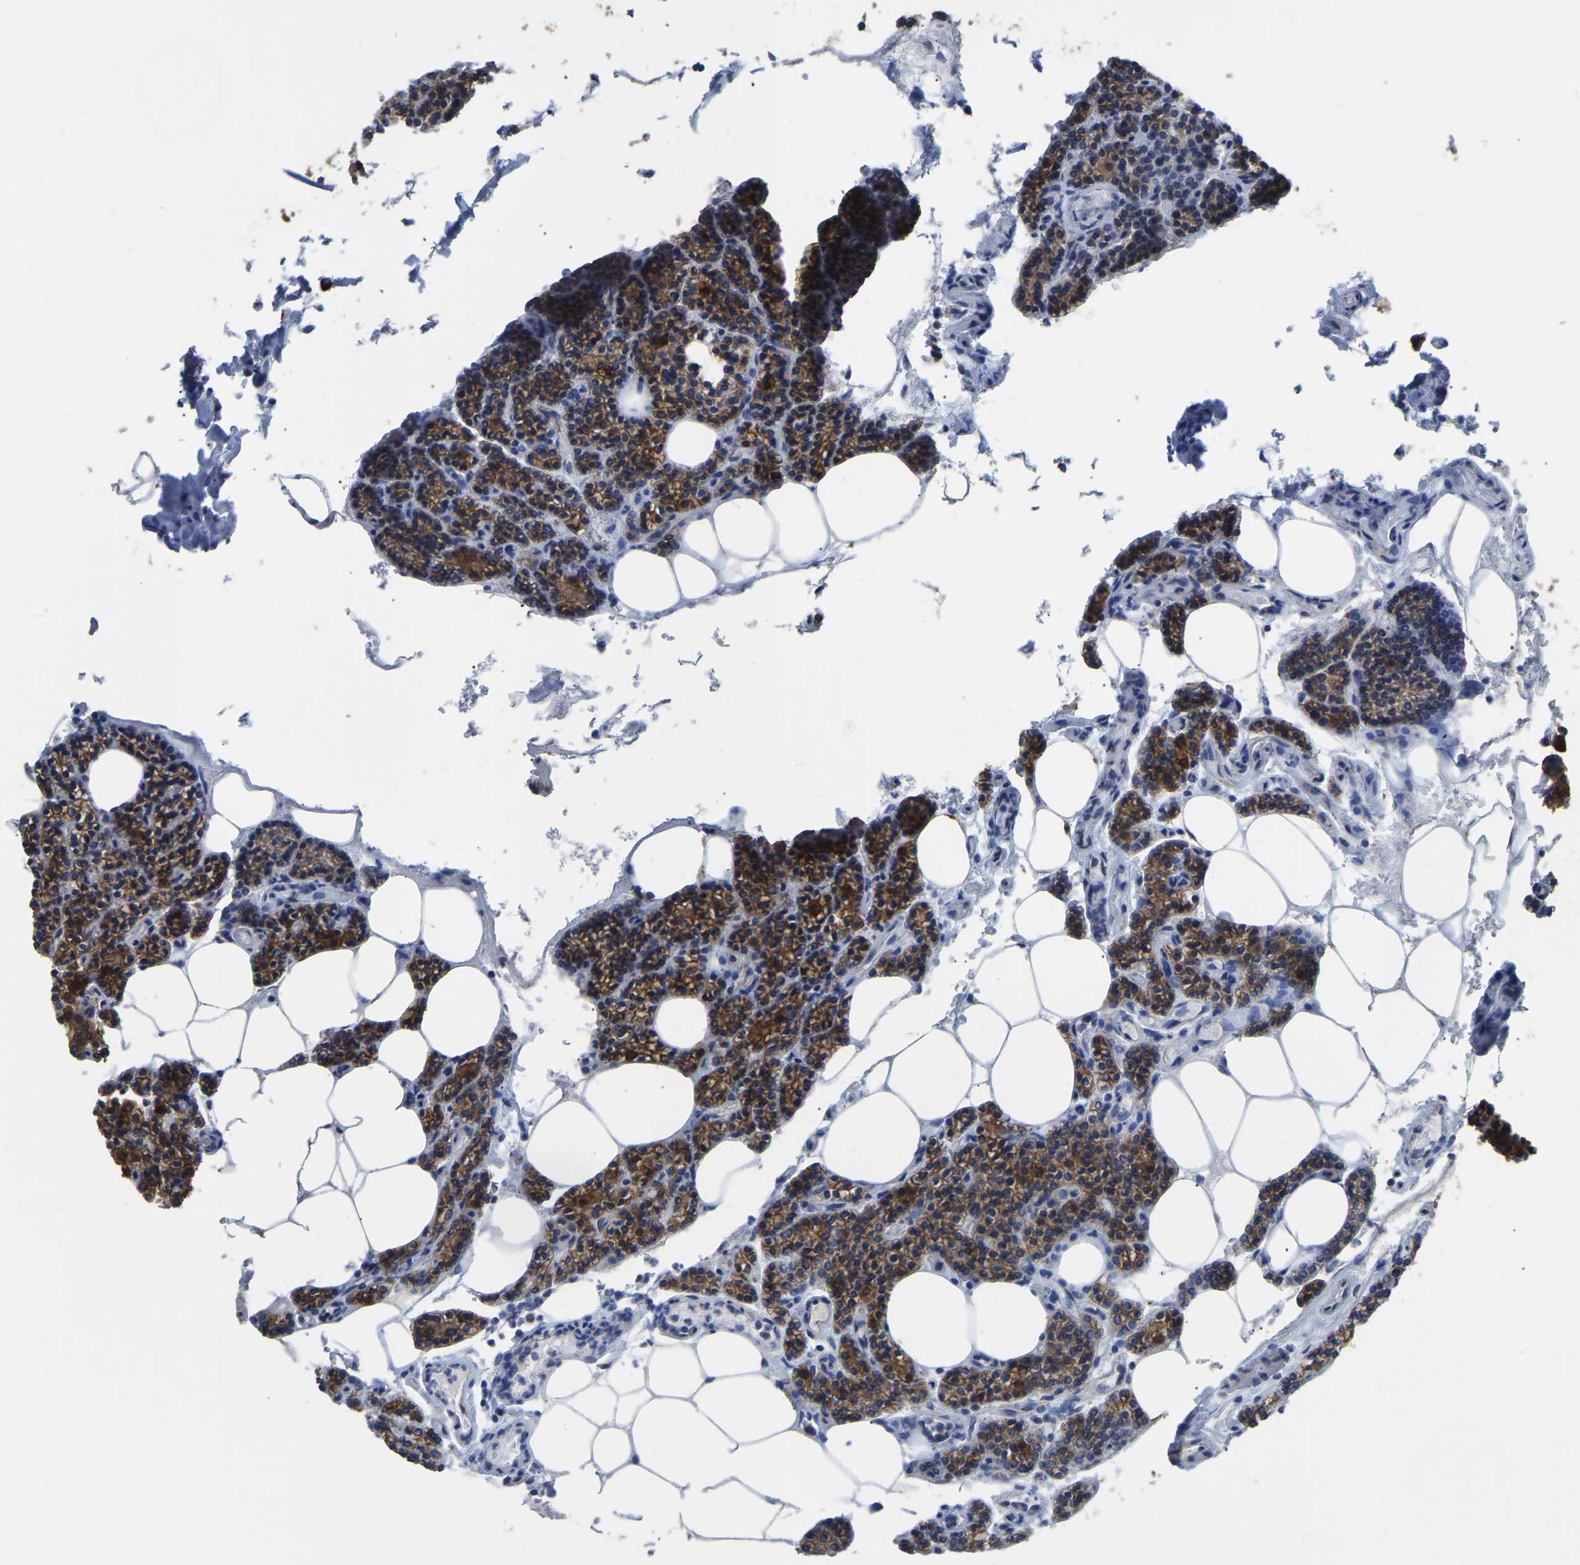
{"staining": {"intensity": "strong", "quantity": ">75%", "location": "cytoplasmic/membranous"}, "tissue": "parathyroid gland", "cell_type": "Glandular cells", "image_type": "normal", "snomed": [{"axis": "morphology", "description": "Normal tissue, NOS"}, {"axis": "morphology", "description": "Adenoma, NOS"}, {"axis": "topography", "description": "Parathyroid gland"}], "caption": "Immunohistochemistry (IHC) staining of normal parathyroid gland, which displays high levels of strong cytoplasmic/membranous expression in about >75% of glandular cells indicating strong cytoplasmic/membranous protein staining. The staining was performed using DAB (brown) for protein detection and nuclei were counterstained in hematoxylin (blue).", "gene": "ETFA", "patient": {"sex": "female", "age": 70}}